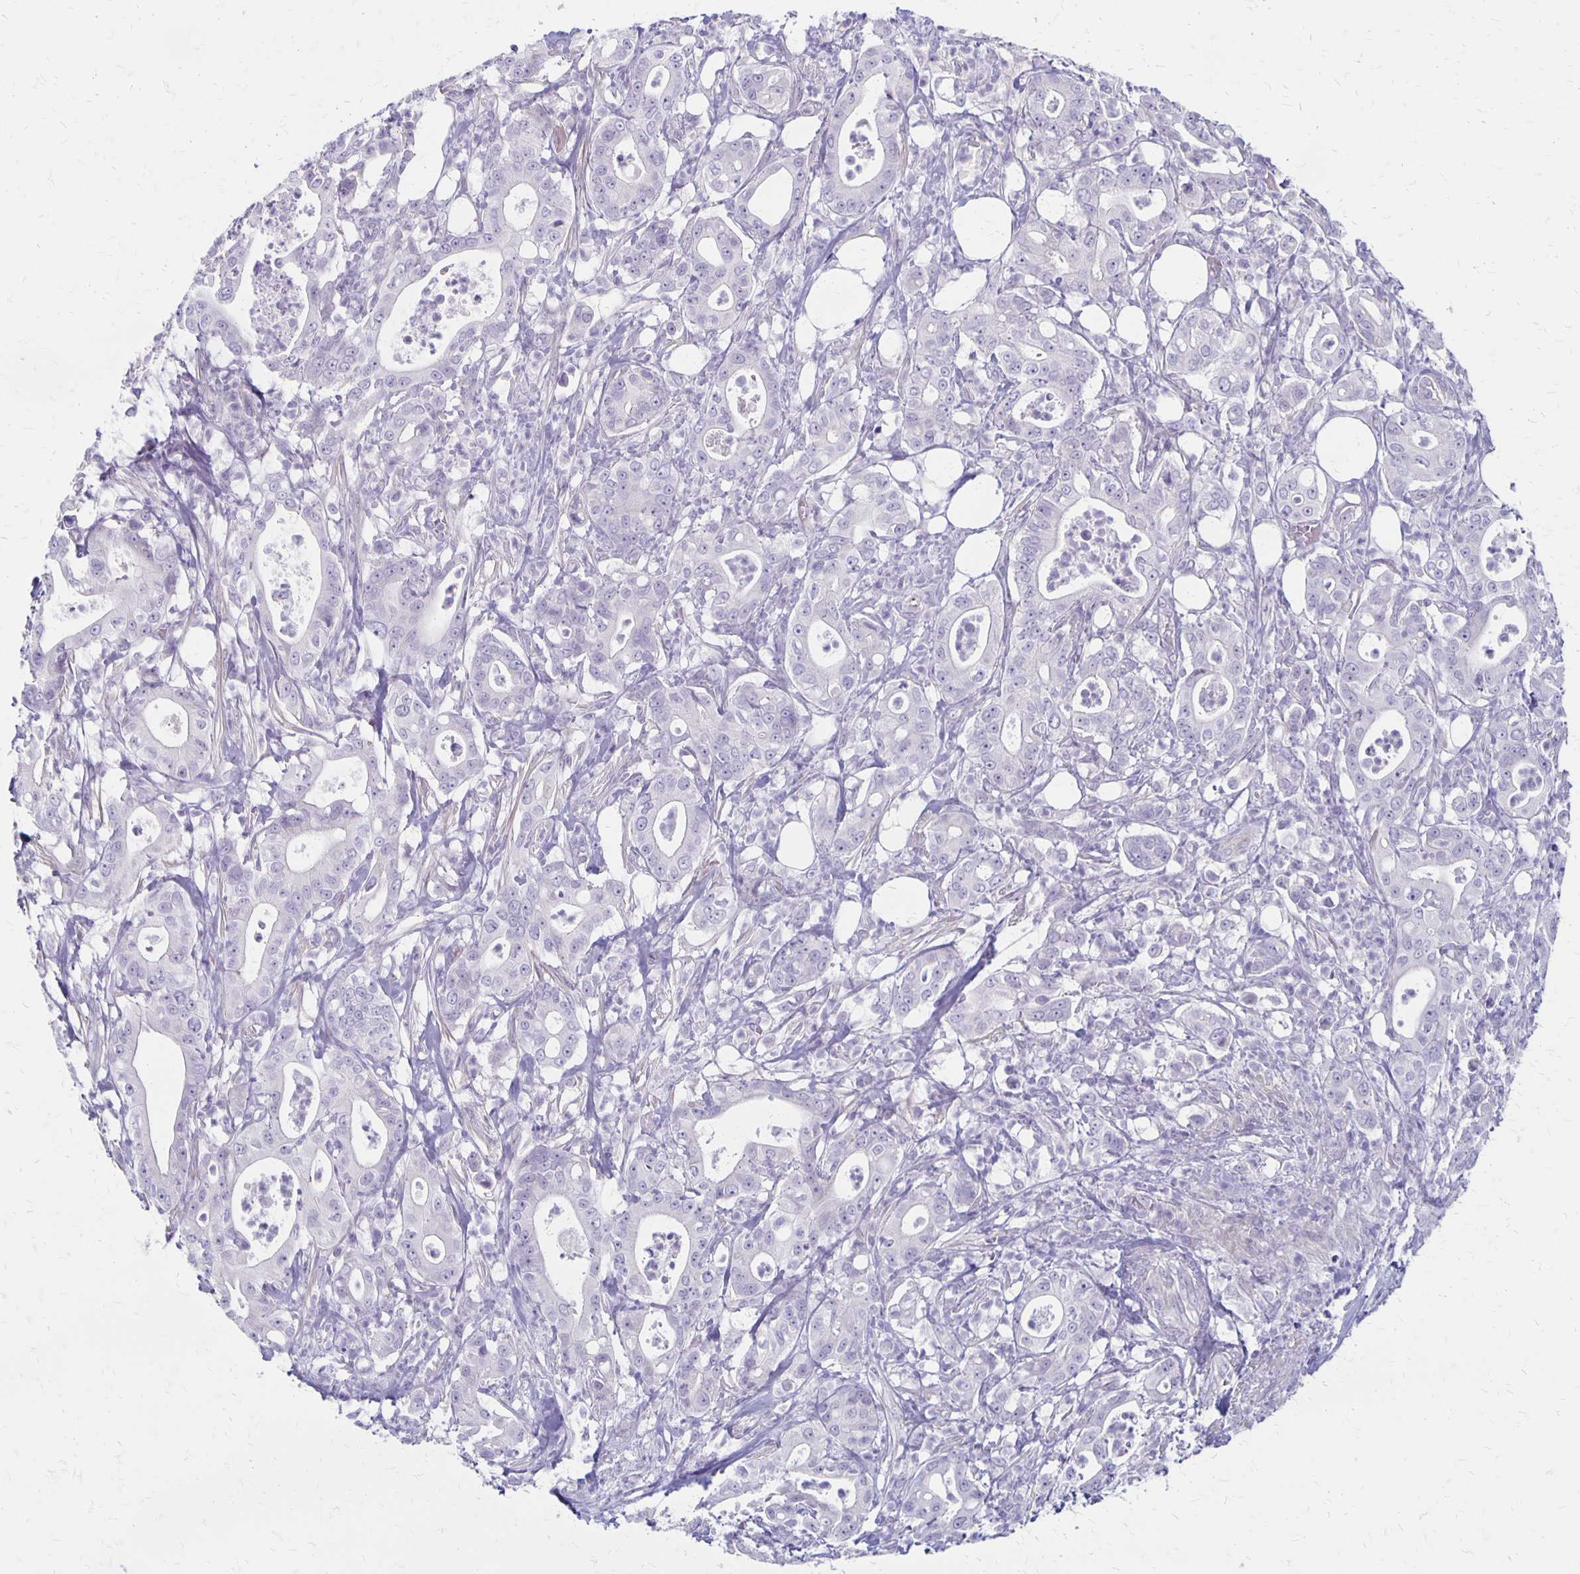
{"staining": {"intensity": "negative", "quantity": "none", "location": "none"}, "tissue": "pancreatic cancer", "cell_type": "Tumor cells", "image_type": "cancer", "snomed": [{"axis": "morphology", "description": "Adenocarcinoma, NOS"}, {"axis": "topography", "description": "Pancreas"}], "caption": "Human adenocarcinoma (pancreatic) stained for a protein using immunohistochemistry (IHC) exhibits no positivity in tumor cells.", "gene": "HOMER1", "patient": {"sex": "male", "age": 71}}